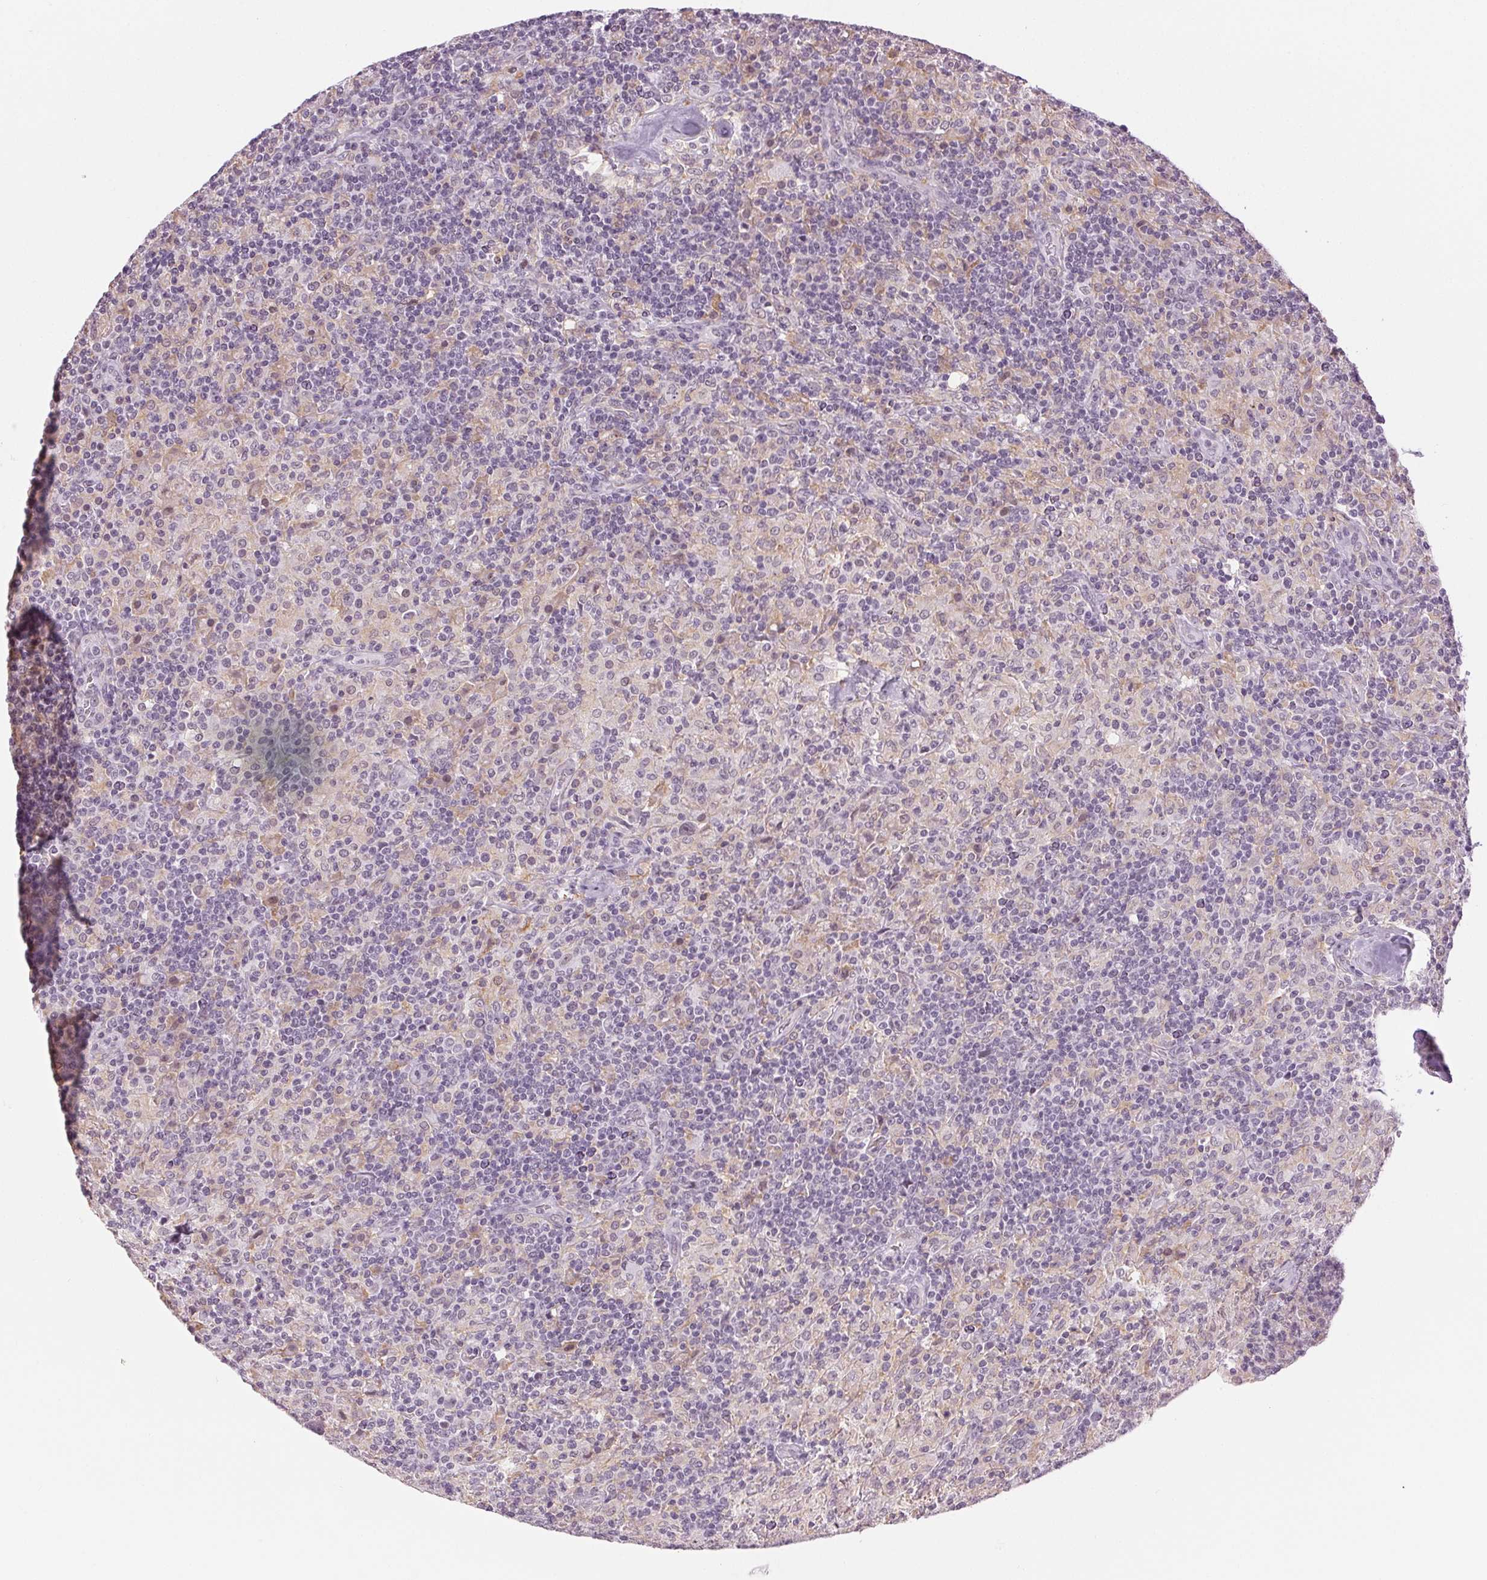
{"staining": {"intensity": "negative", "quantity": "none", "location": "none"}, "tissue": "lymphoma", "cell_type": "Tumor cells", "image_type": "cancer", "snomed": [{"axis": "morphology", "description": "Hodgkin's disease, NOS"}, {"axis": "topography", "description": "Lymph node"}], "caption": "This is a image of immunohistochemistry (IHC) staining of Hodgkin's disease, which shows no positivity in tumor cells. (Brightfield microscopy of DAB immunohistochemistry (IHC) at high magnification).", "gene": "AIF1L", "patient": {"sex": "male", "age": 70}}